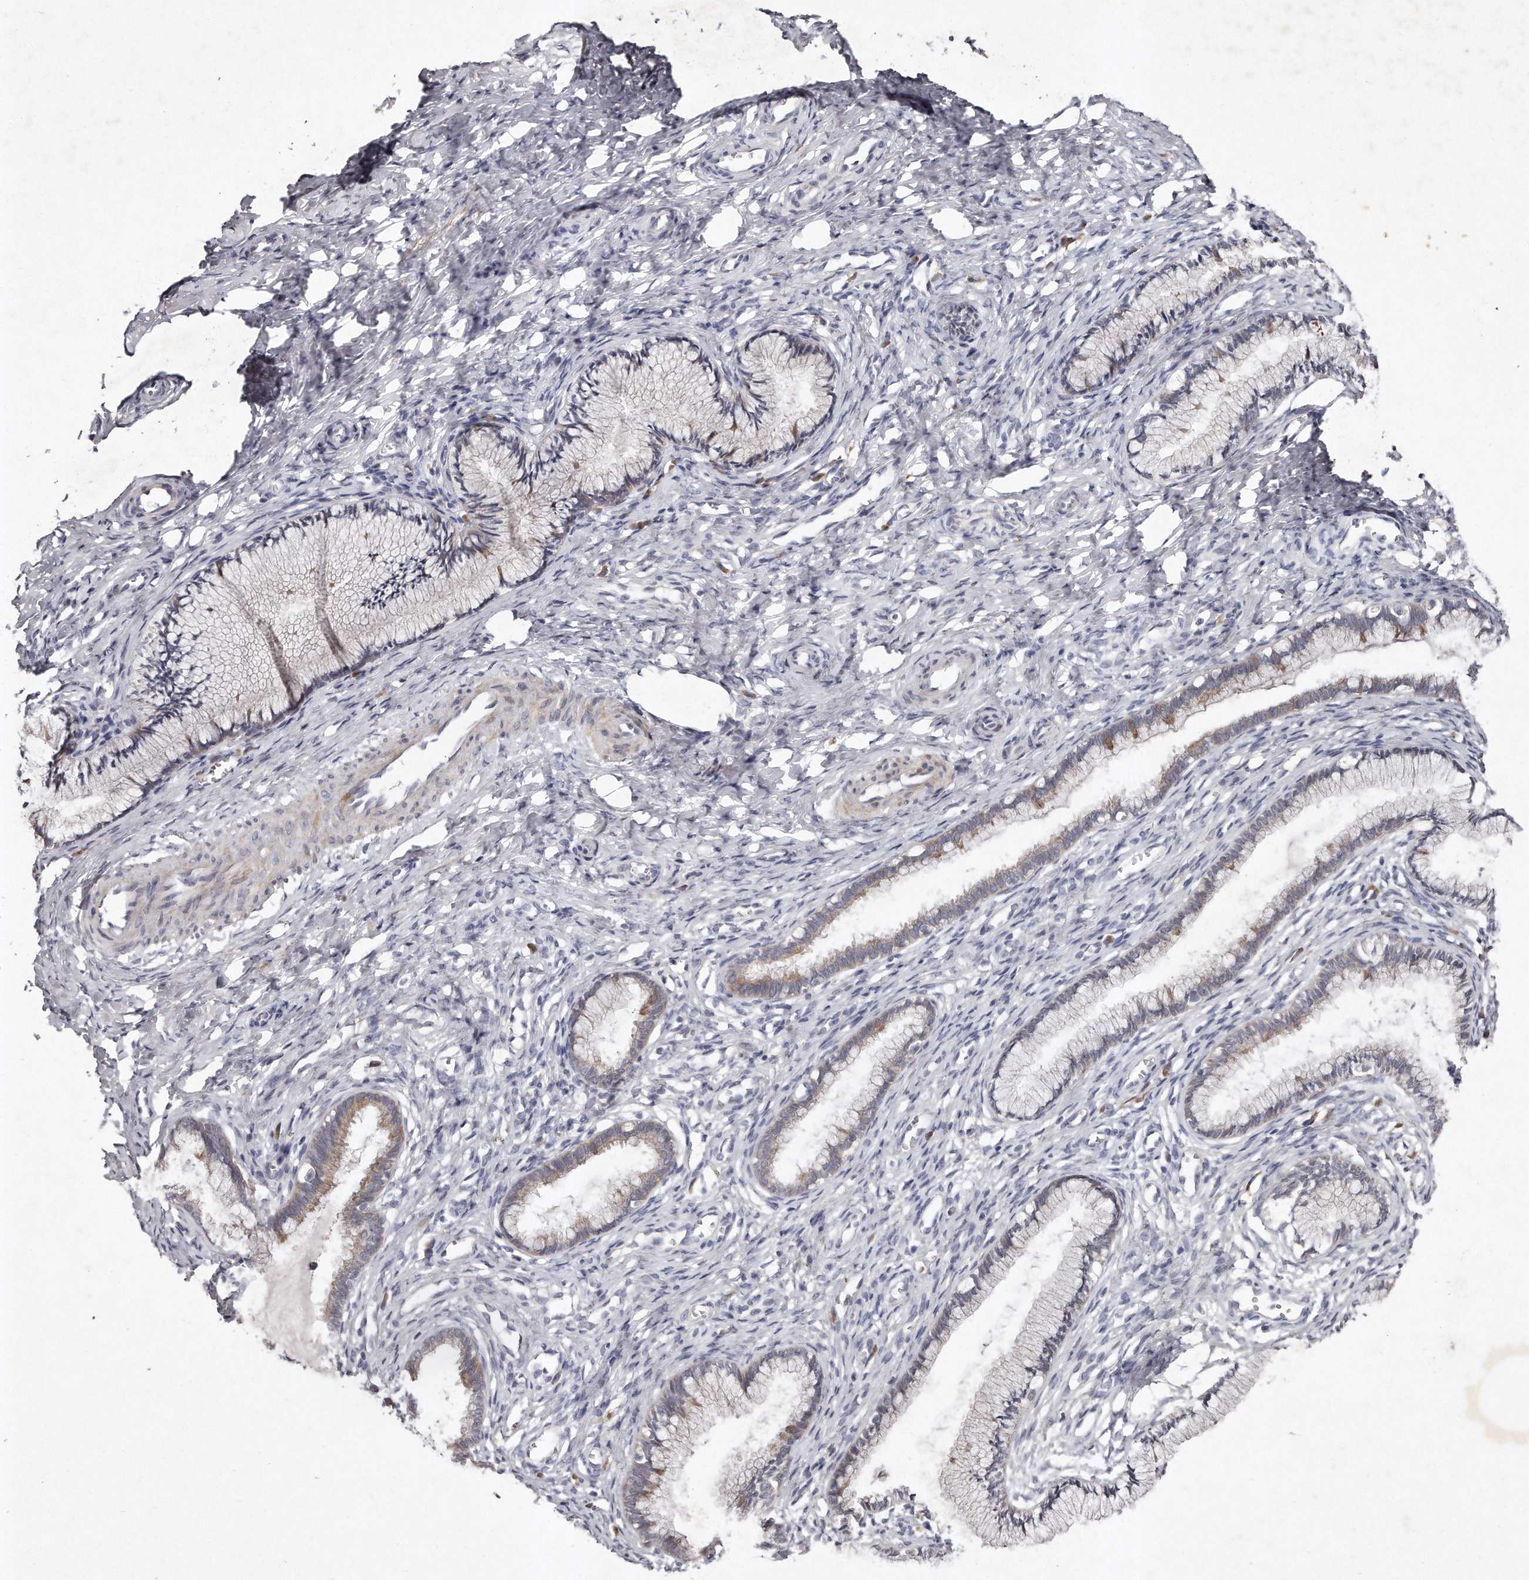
{"staining": {"intensity": "moderate", "quantity": "<25%", "location": "cytoplasmic/membranous"}, "tissue": "cervix", "cell_type": "Glandular cells", "image_type": "normal", "snomed": [{"axis": "morphology", "description": "Normal tissue, NOS"}, {"axis": "topography", "description": "Cervix"}], "caption": "Cervix stained for a protein exhibits moderate cytoplasmic/membranous positivity in glandular cells.", "gene": "TECR", "patient": {"sex": "female", "age": 27}}